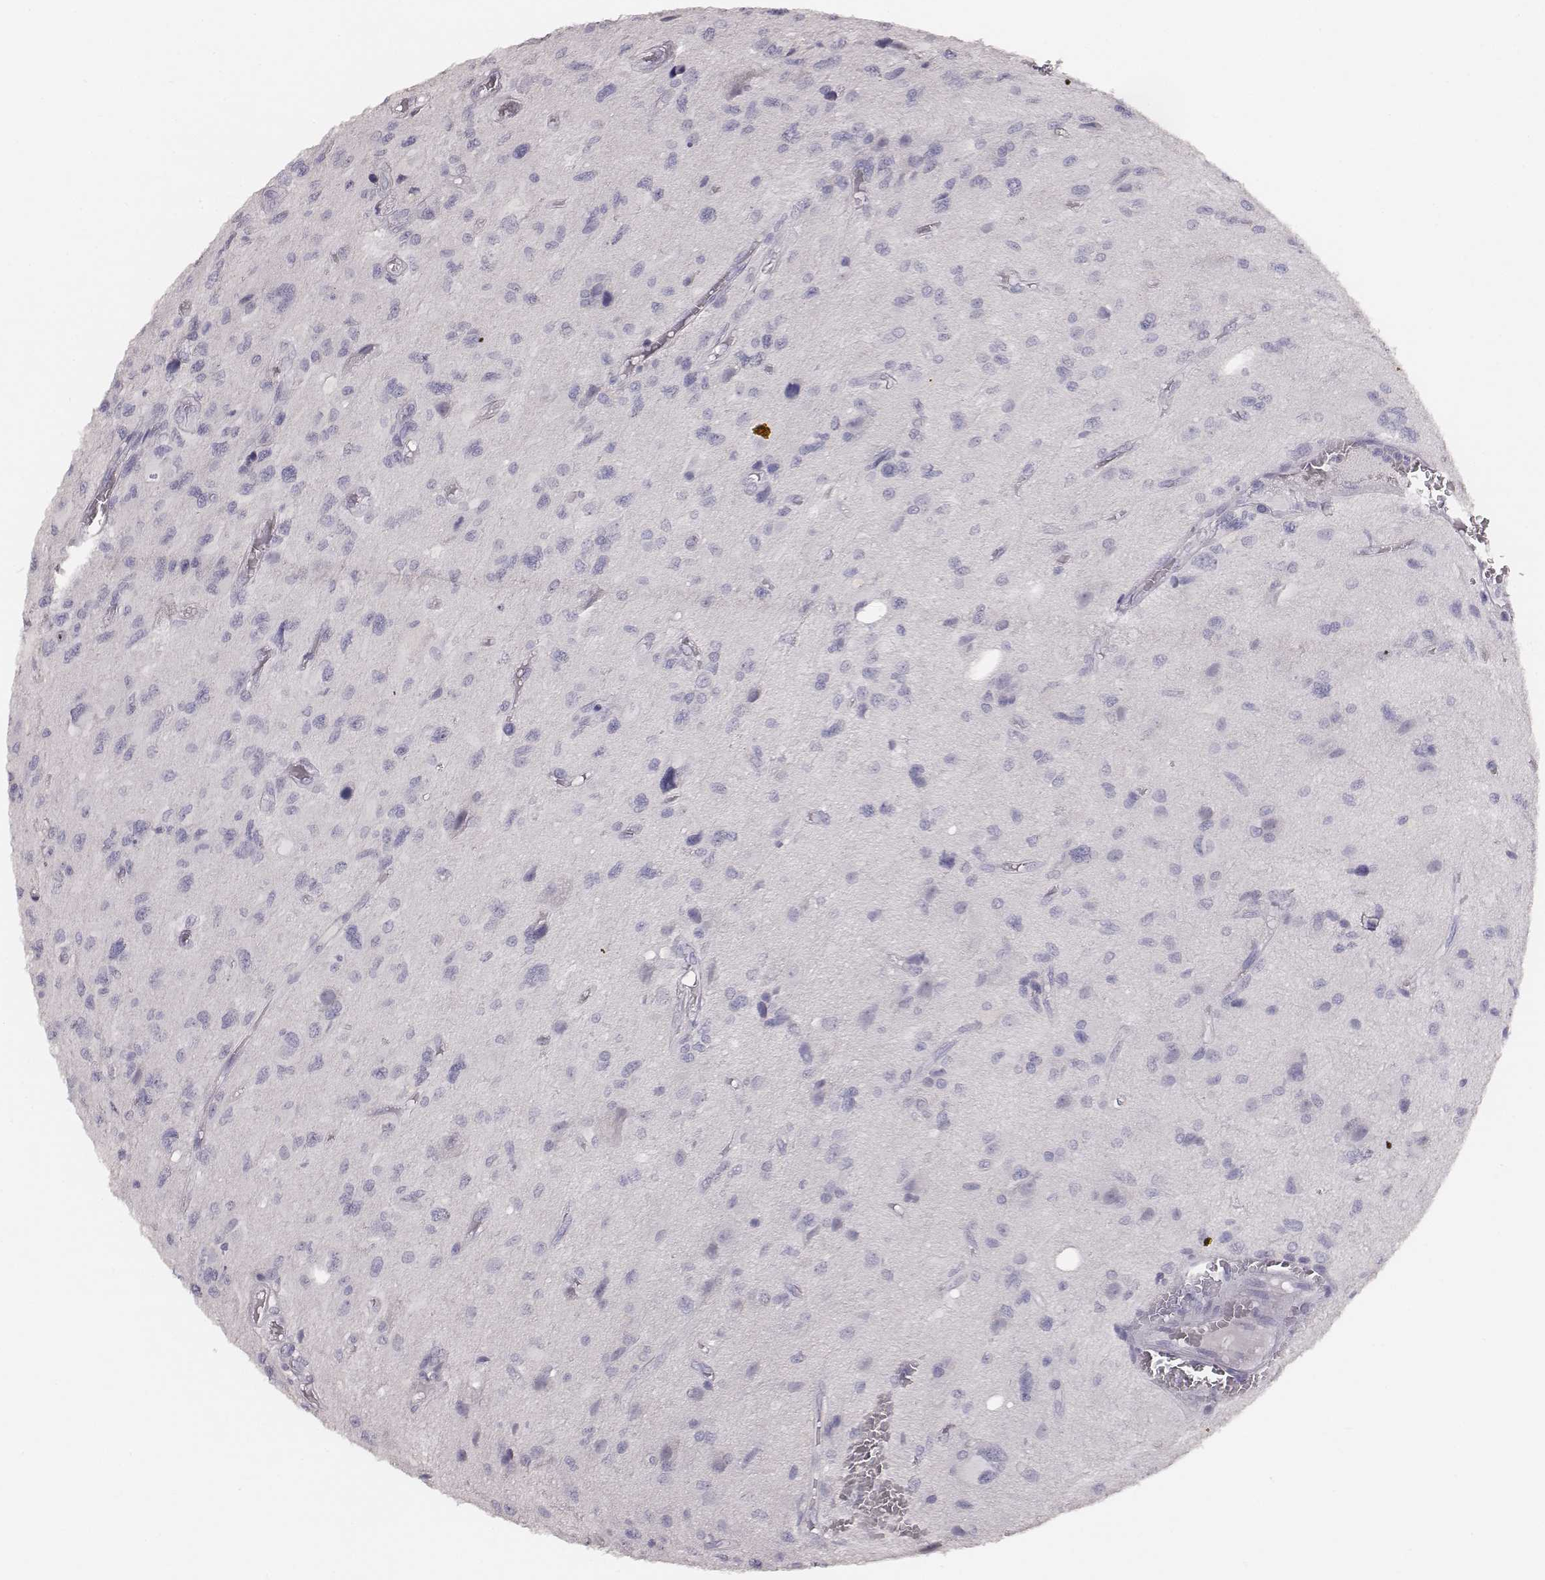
{"staining": {"intensity": "negative", "quantity": "none", "location": "none"}, "tissue": "glioma", "cell_type": "Tumor cells", "image_type": "cancer", "snomed": [{"axis": "morphology", "description": "Glioma, malignant, NOS"}, {"axis": "morphology", "description": "Glioma, malignant, High grade"}, {"axis": "topography", "description": "Brain"}], "caption": "DAB immunohistochemical staining of human glioma shows no significant expression in tumor cells.", "gene": "MYH6", "patient": {"sex": "female", "age": 71}}